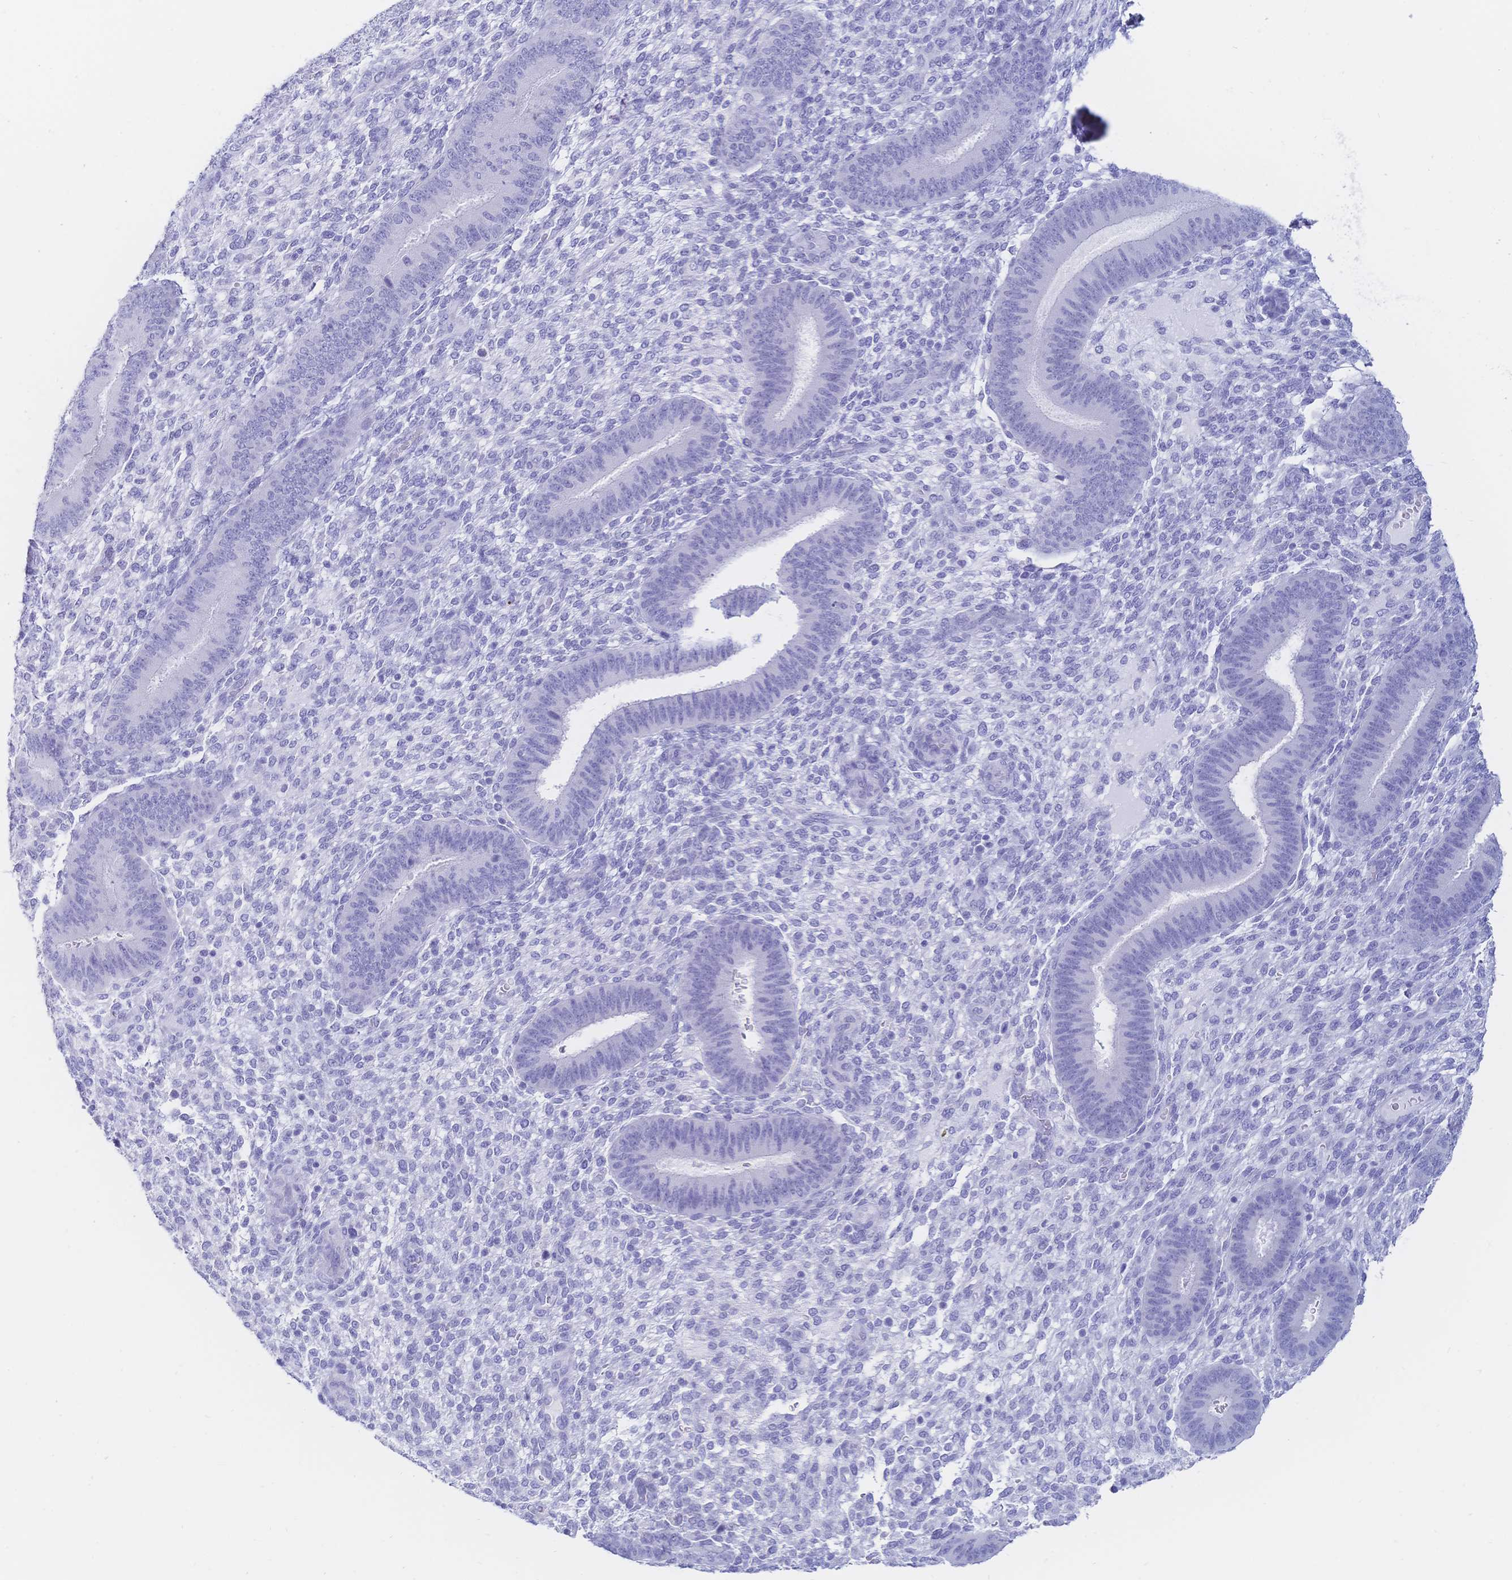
{"staining": {"intensity": "negative", "quantity": "none", "location": "none"}, "tissue": "endometrium", "cell_type": "Cells in endometrial stroma", "image_type": "normal", "snomed": [{"axis": "morphology", "description": "Normal tissue, NOS"}, {"axis": "topography", "description": "Endometrium"}], "caption": "IHC histopathology image of benign human endometrium stained for a protein (brown), which displays no staining in cells in endometrial stroma.", "gene": "MEP1B", "patient": {"sex": "female", "age": 39}}